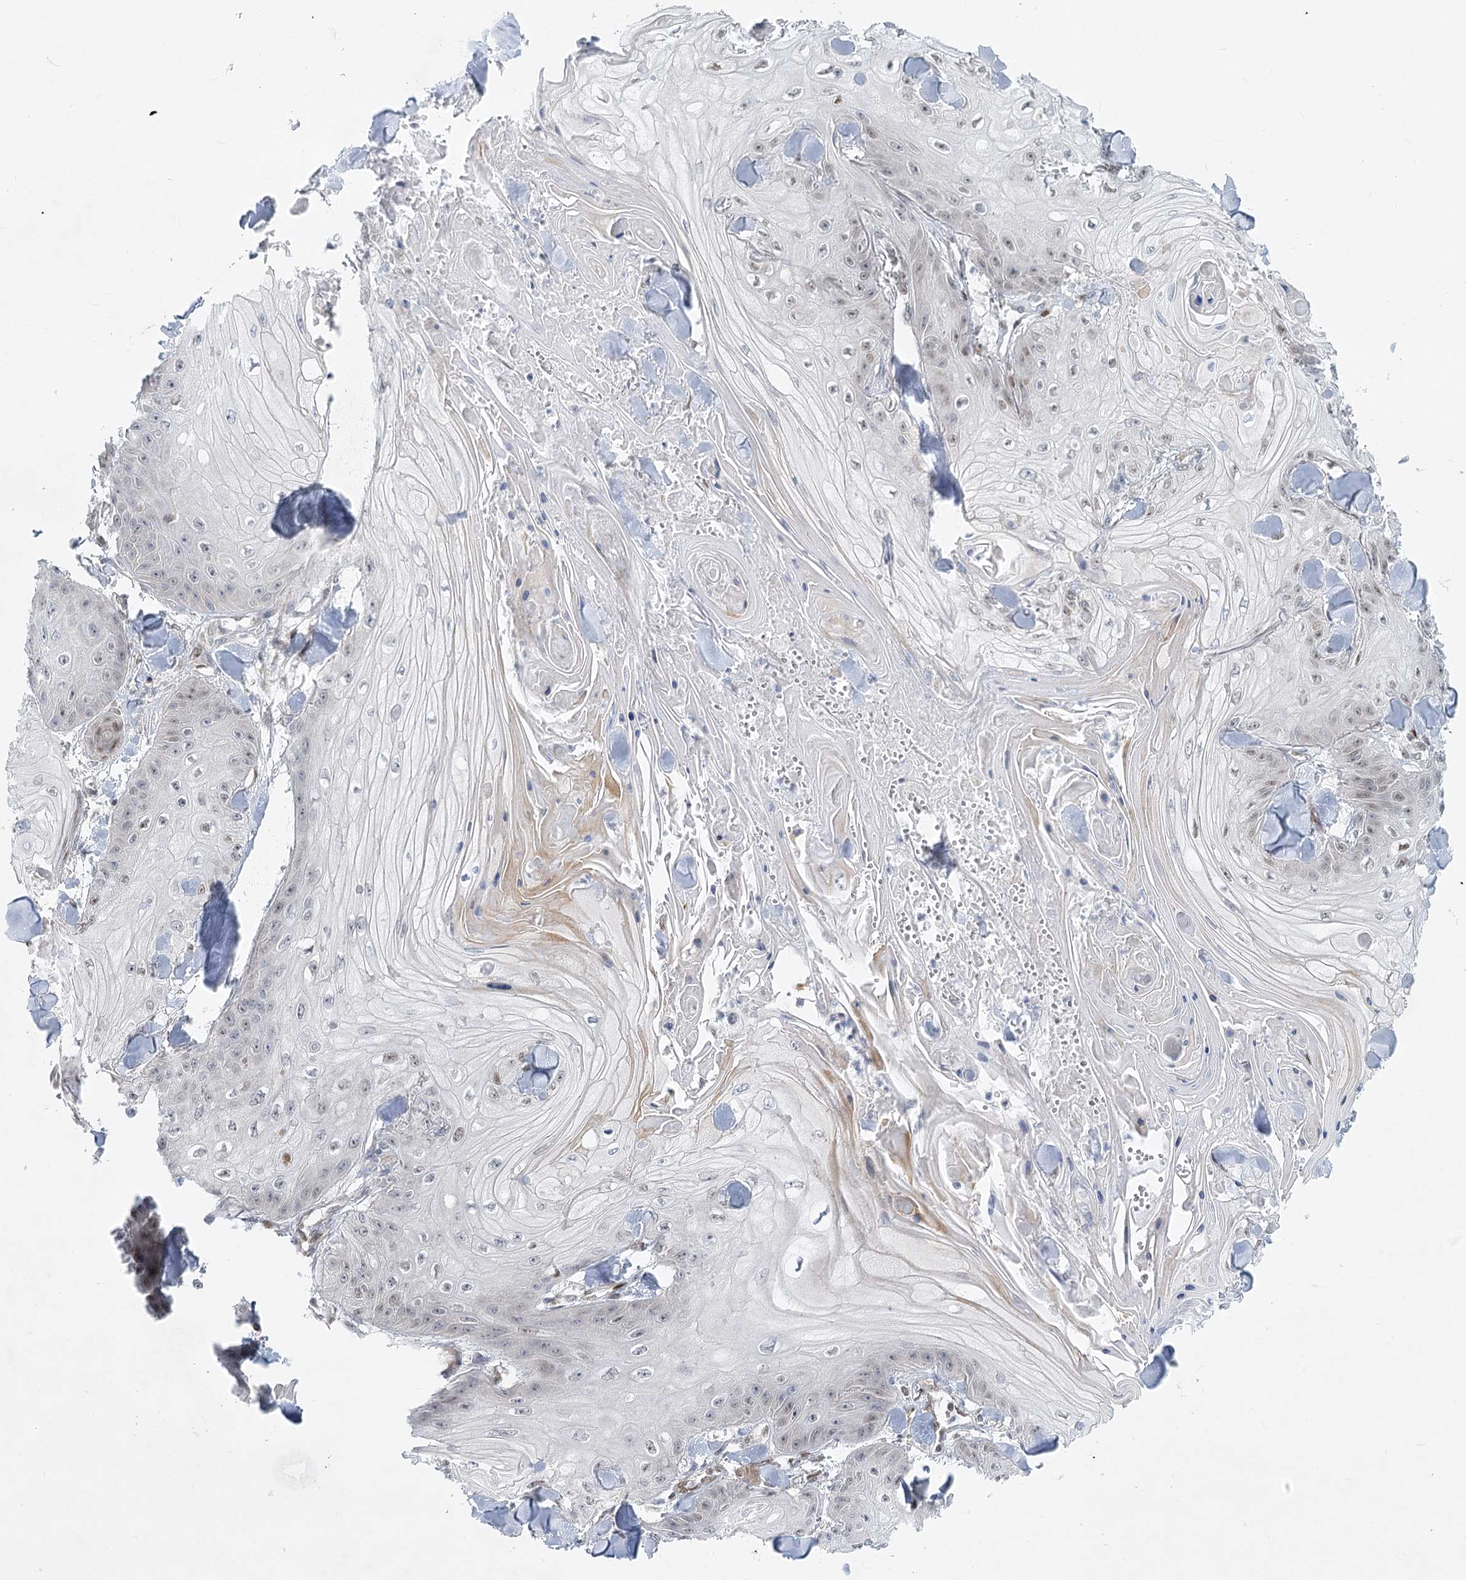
{"staining": {"intensity": "weak", "quantity": ">75%", "location": "nuclear"}, "tissue": "skin cancer", "cell_type": "Tumor cells", "image_type": "cancer", "snomed": [{"axis": "morphology", "description": "Squamous cell carcinoma, NOS"}, {"axis": "topography", "description": "Skin"}], "caption": "This image displays skin squamous cell carcinoma stained with immunohistochemistry (IHC) to label a protein in brown. The nuclear of tumor cells show weak positivity for the protein. Nuclei are counter-stained blue.", "gene": "ARSI", "patient": {"sex": "male", "age": 74}}